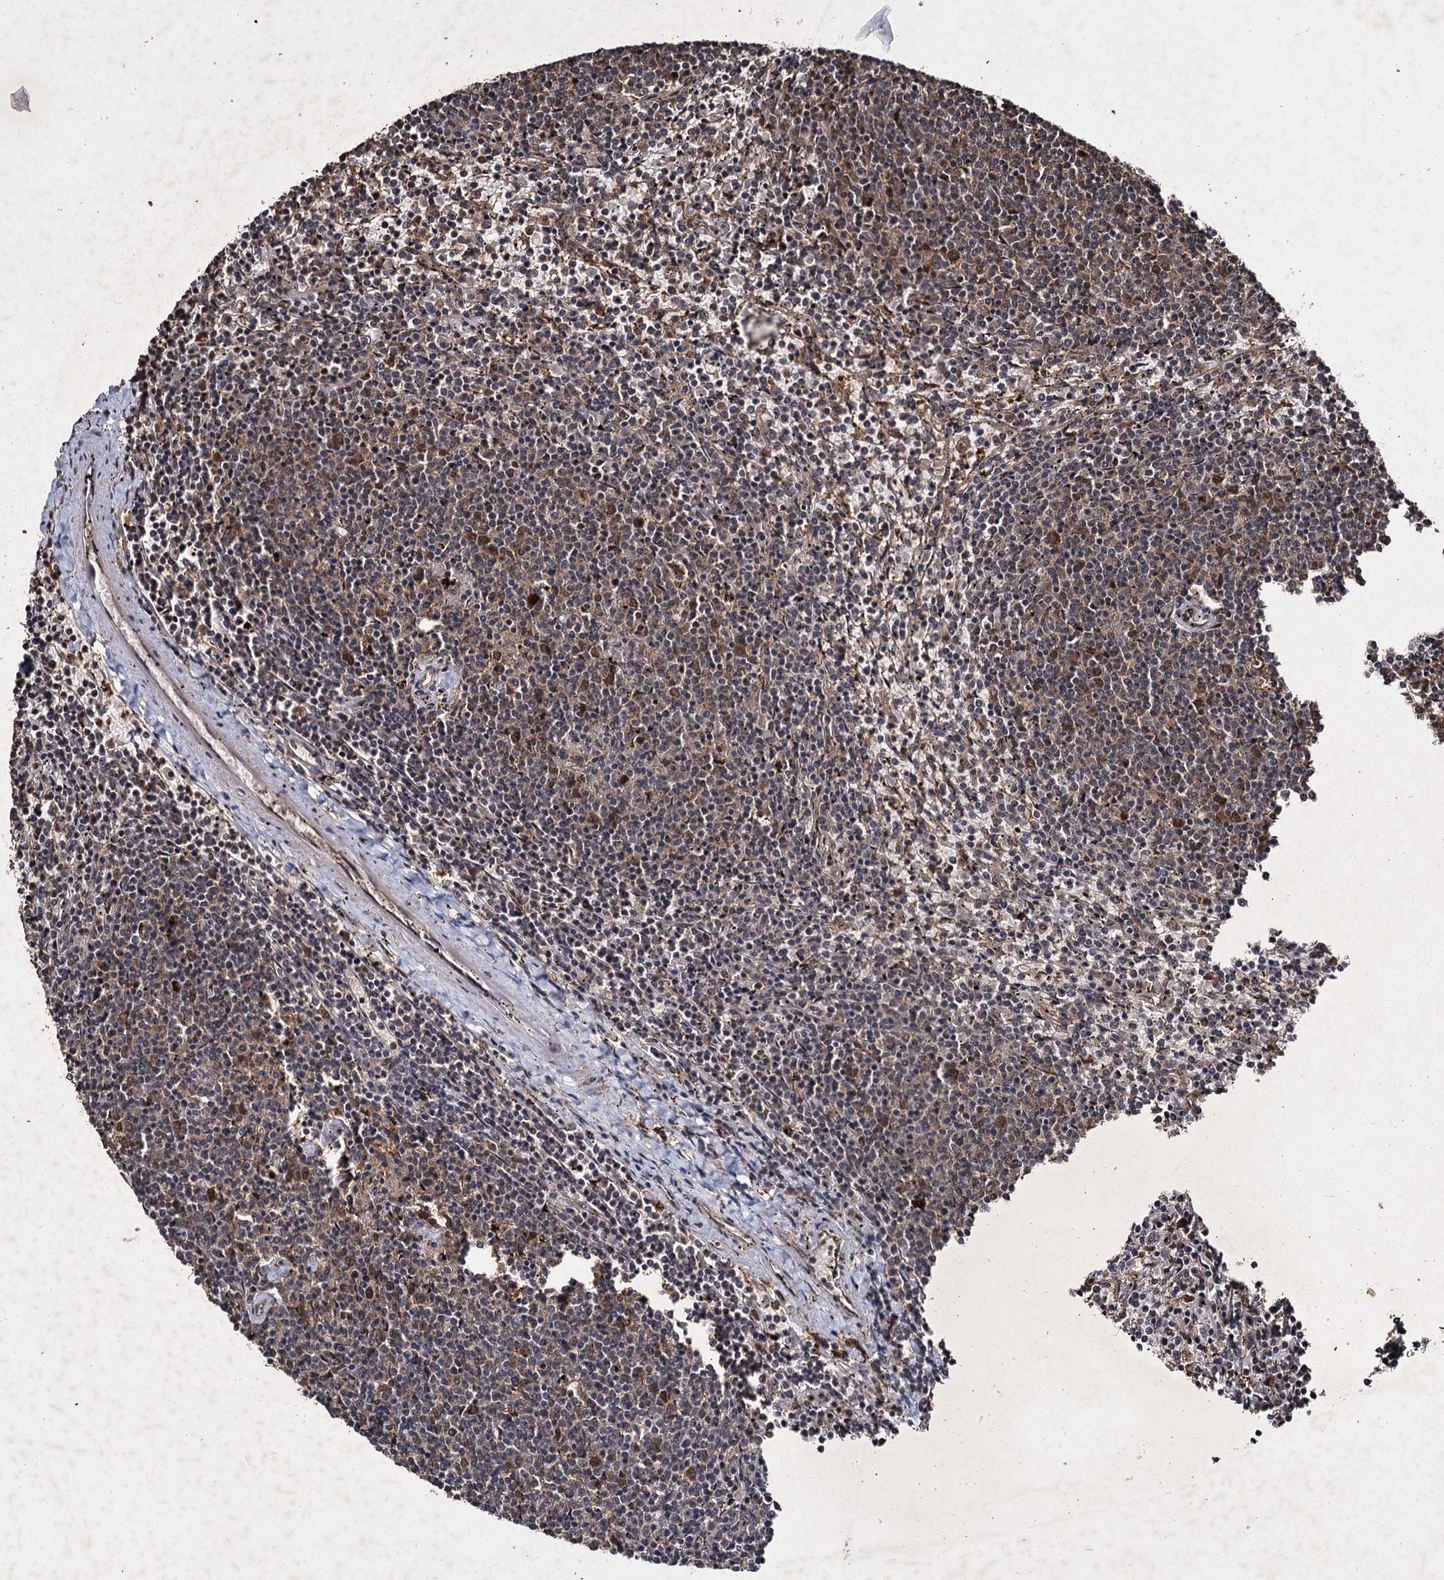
{"staining": {"intensity": "negative", "quantity": "none", "location": "none"}, "tissue": "lymphoma", "cell_type": "Tumor cells", "image_type": "cancer", "snomed": [{"axis": "morphology", "description": "Malignant lymphoma, non-Hodgkin's type, Low grade"}, {"axis": "topography", "description": "Spleen"}], "caption": "Tumor cells are negative for brown protein staining in malignant lymphoma, non-Hodgkin's type (low-grade).", "gene": "SLC46A3", "patient": {"sex": "female", "age": 50}}